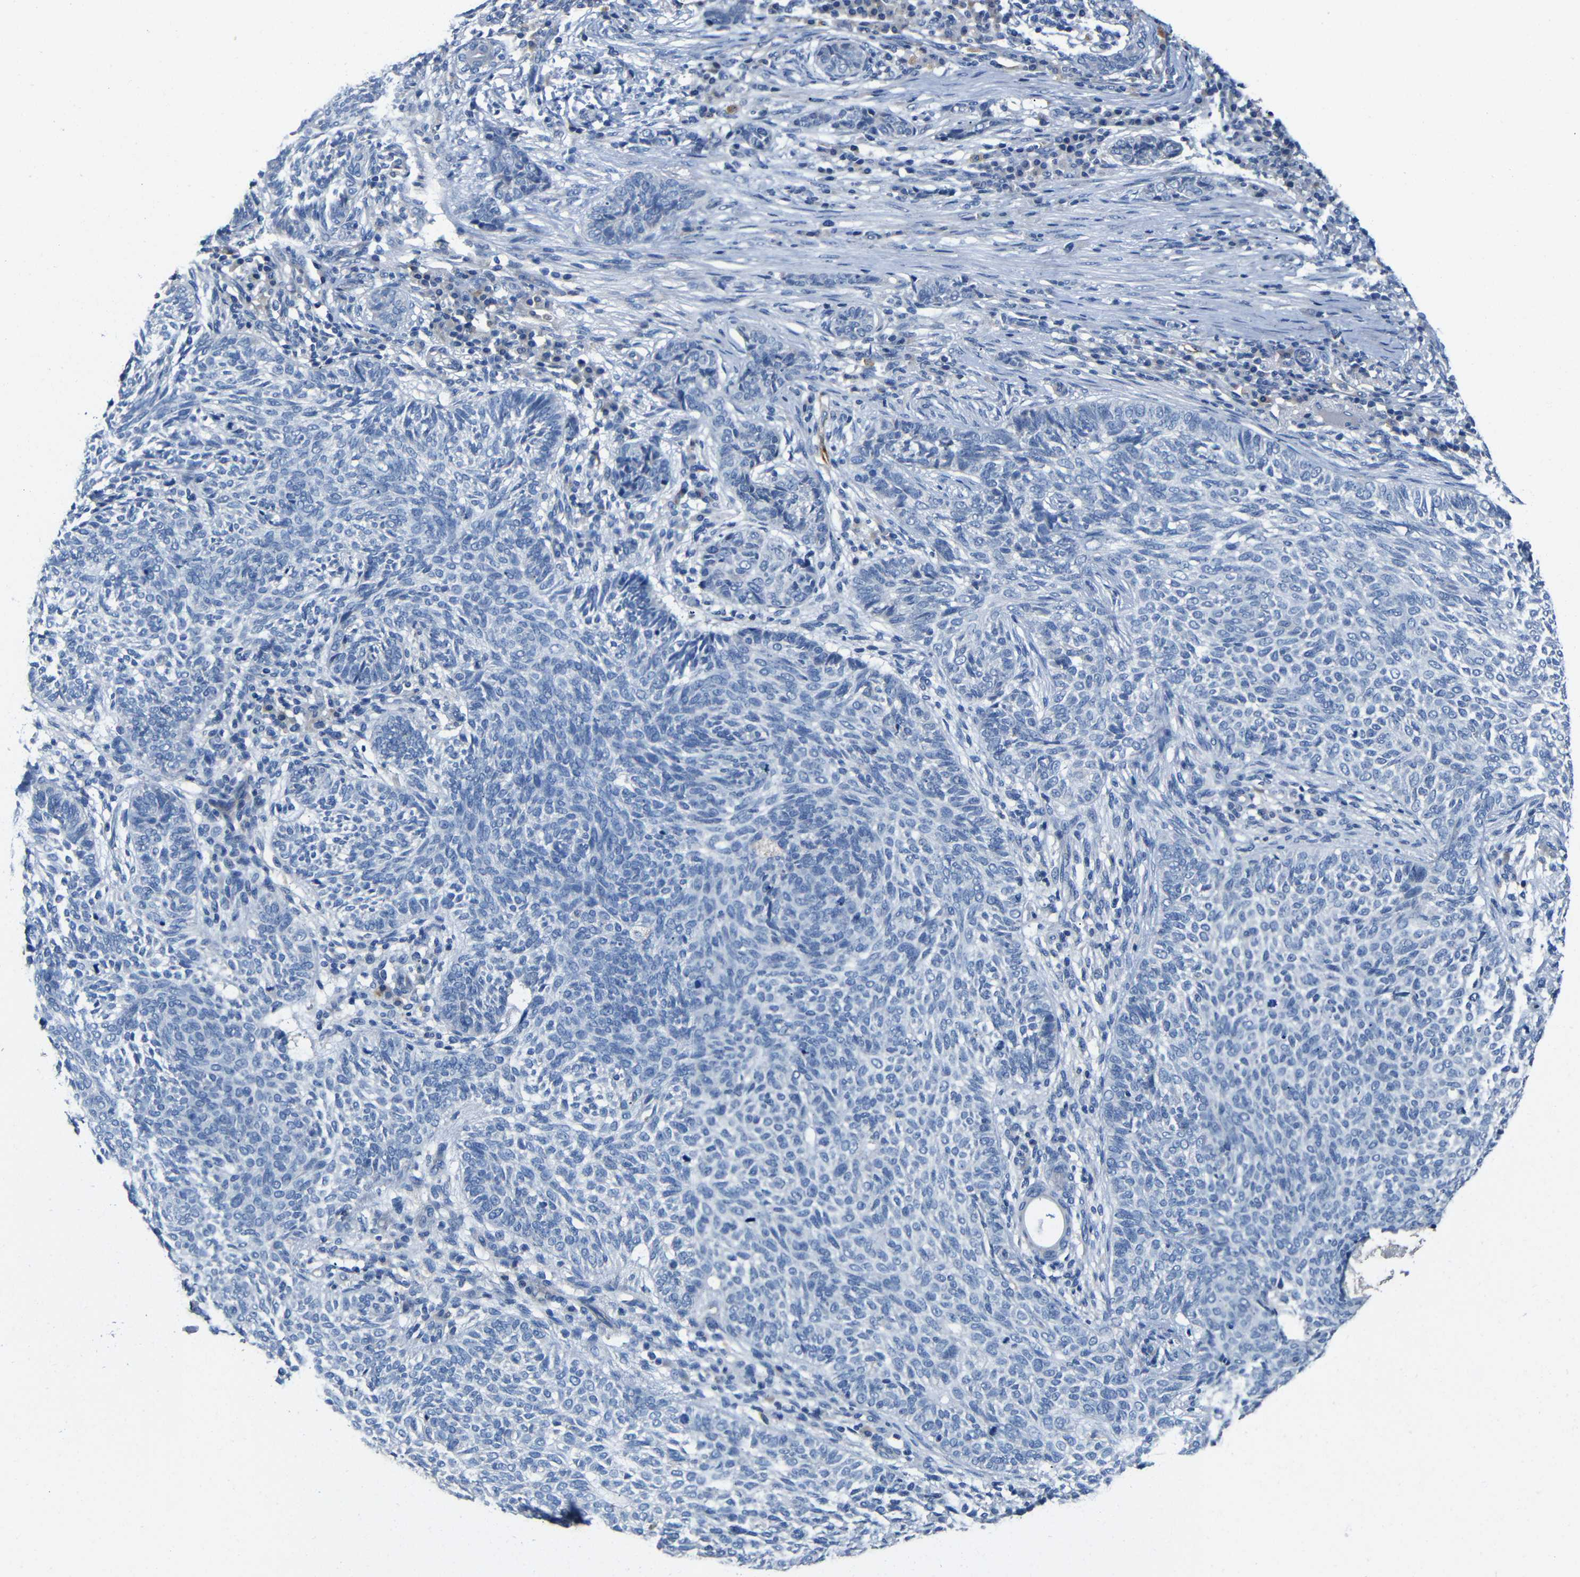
{"staining": {"intensity": "negative", "quantity": "none", "location": "none"}, "tissue": "skin cancer", "cell_type": "Tumor cells", "image_type": "cancer", "snomed": [{"axis": "morphology", "description": "Basal cell carcinoma"}, {"axis": "topography", "description": "Skin"}], "caption": "IHC micrograph of neoplastic tissue: skin cancer (basal cell carcinoma) stained with DAB (3,3'-diaminobenzidine) exhibits no significant protein expression in tumor cells. Nuclei are stained in blue.", "gene": "ACKR2", "patient": {"sex": "male", "age": 87}}